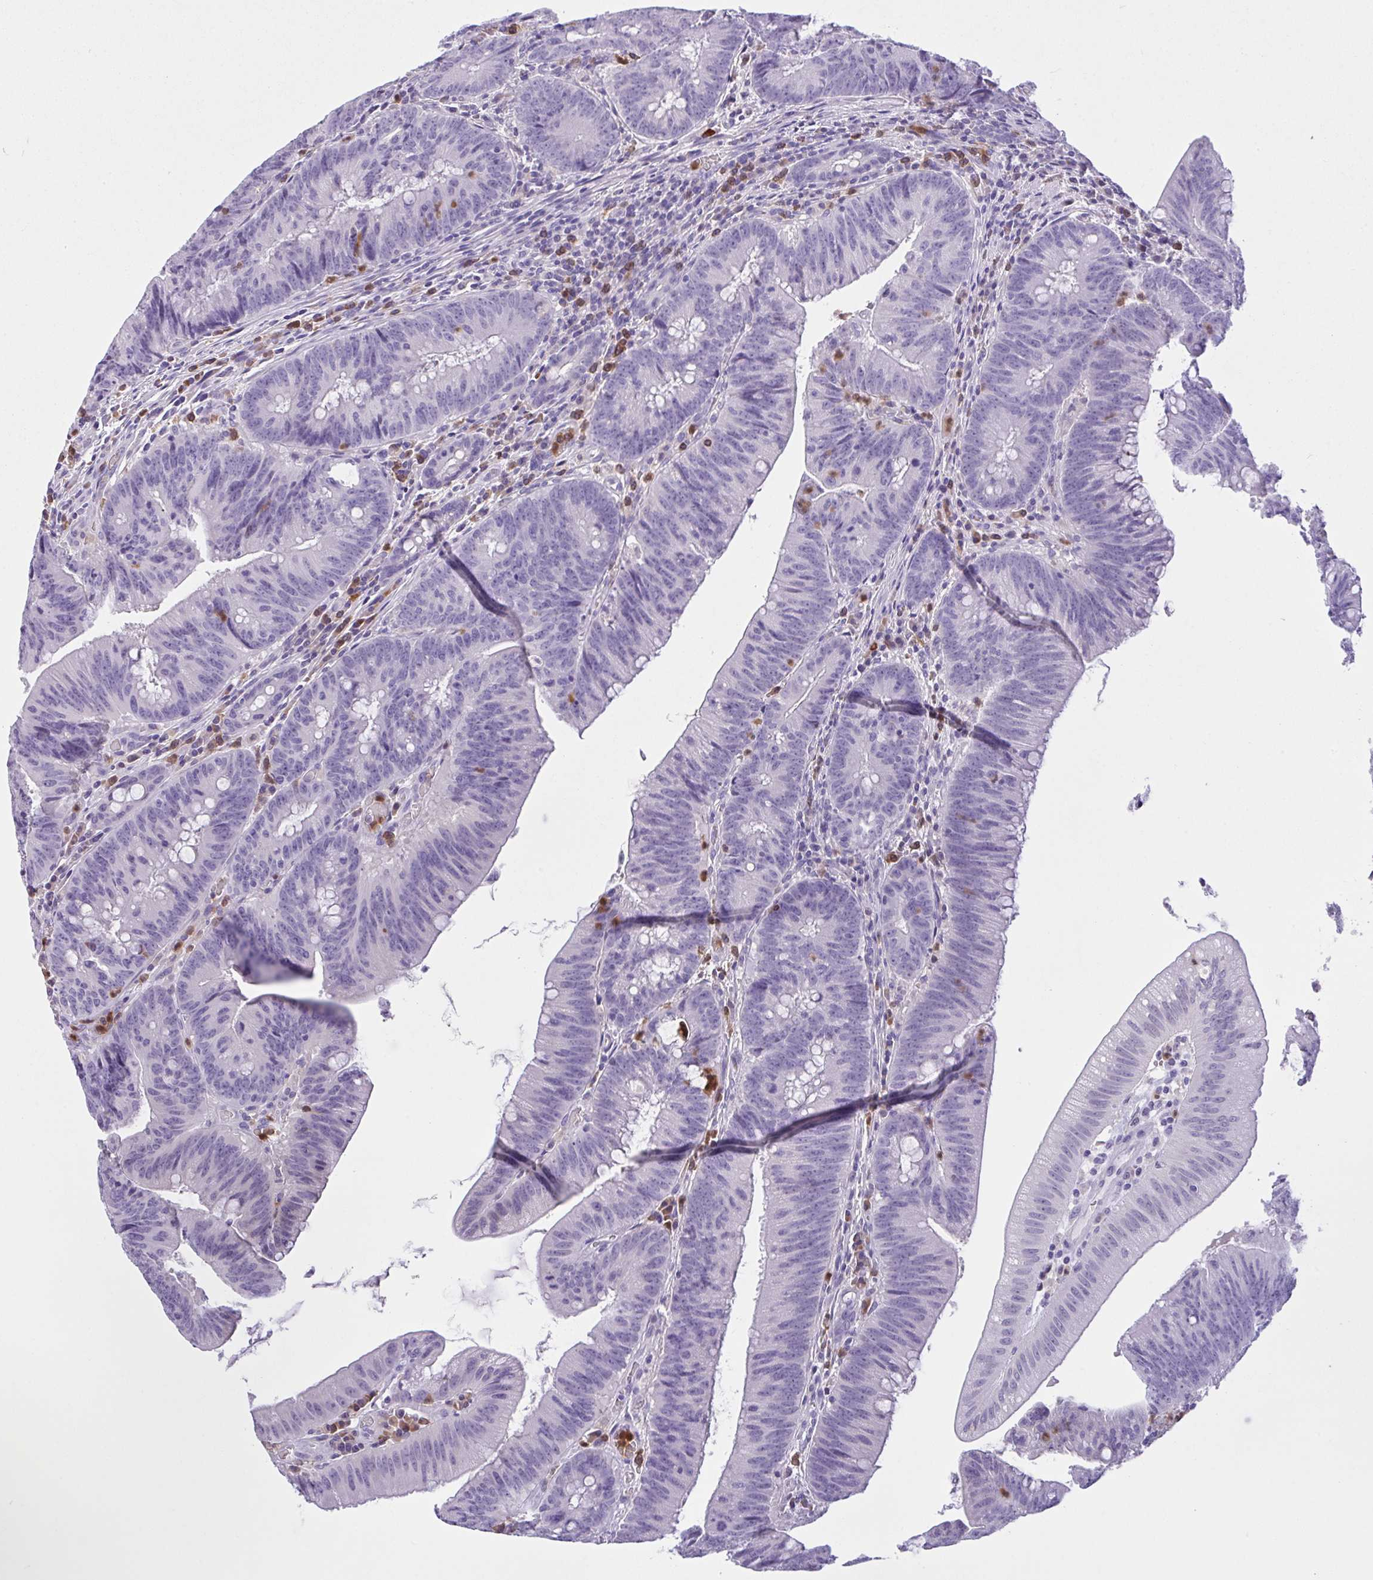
{"staining": {"intensity": "negative", "quantity": "none", "location": "none"}, "tissue": "colorectal cancer", "cell_type": "Tumor cells", "image_type": "cancer", "snomed": [{"axis": "morphology", "description": "Adenocarcinoma, NOS"}, {"axis": "topography", "description": "Colon"}], "caption": "Adenocarcinoma (colorectal) was stained to show a protein in brown. There is no significant staining in tumor cells. (Immunohistochemistry, brightfield microscopy, high magnification).", "gene": "NCF1", "patient": {"sex": "female", "age": 87}}